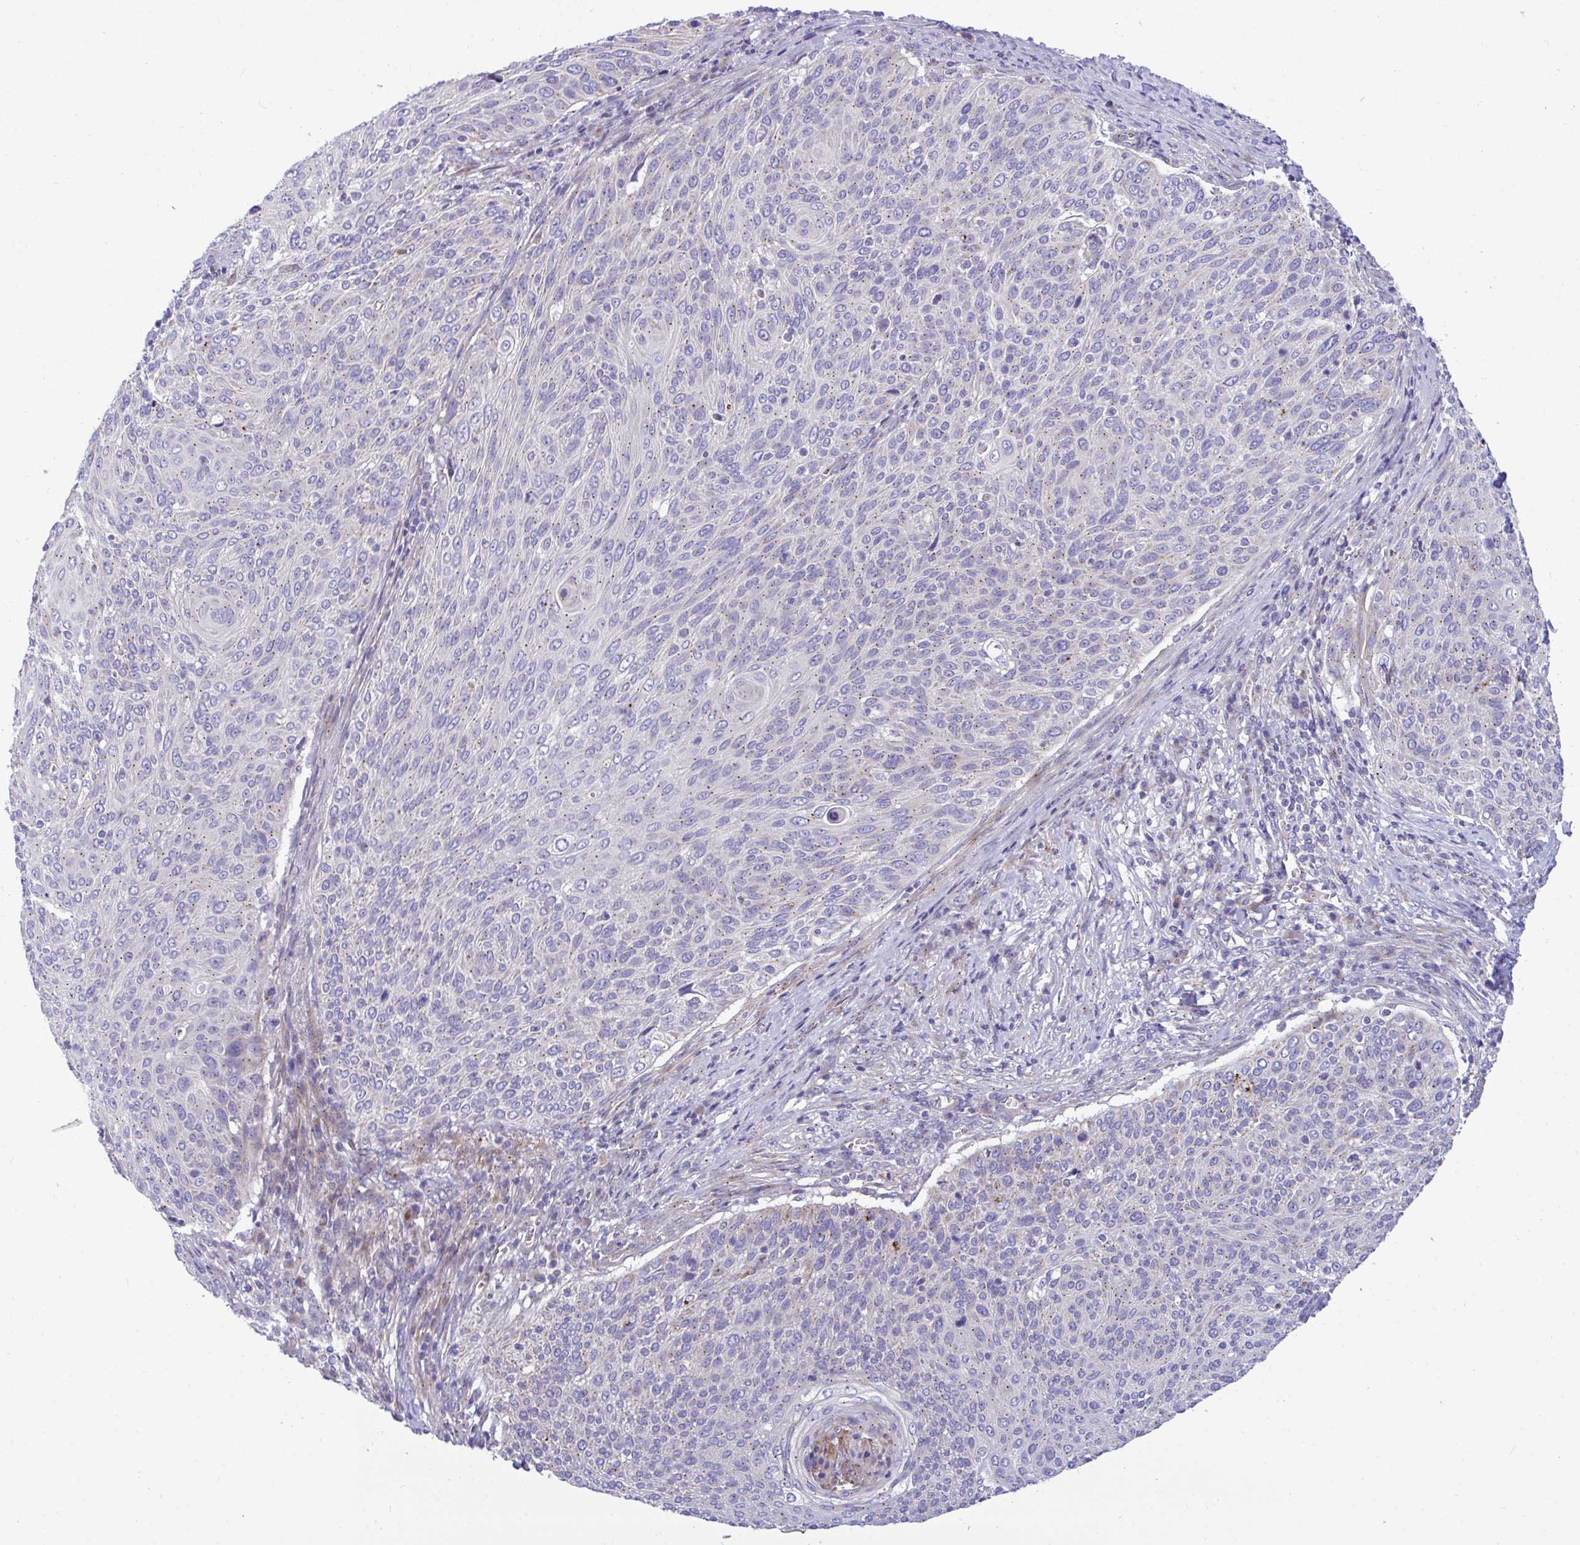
{"staining": {"intensity": "negative", "quantity": "none", "location": "none"}, "tissue": "cervical cancer", "cell_type": "Tumor cells", "image_type": "cancer", "snomed": [{"axis": "morphology", "description": "Squamous cell carcinoma, NOS"}, {"axis": "topography", "description": "Cervix"}], "caption": "DAB (3,3'-diaminobenzidine) immunohistochemical staining of human squamous cell carcinoma (cervical) shows no significant expression in tumor cells.", "gene": "MRPS16", "patient": {"sex": "female", "age": 31}}